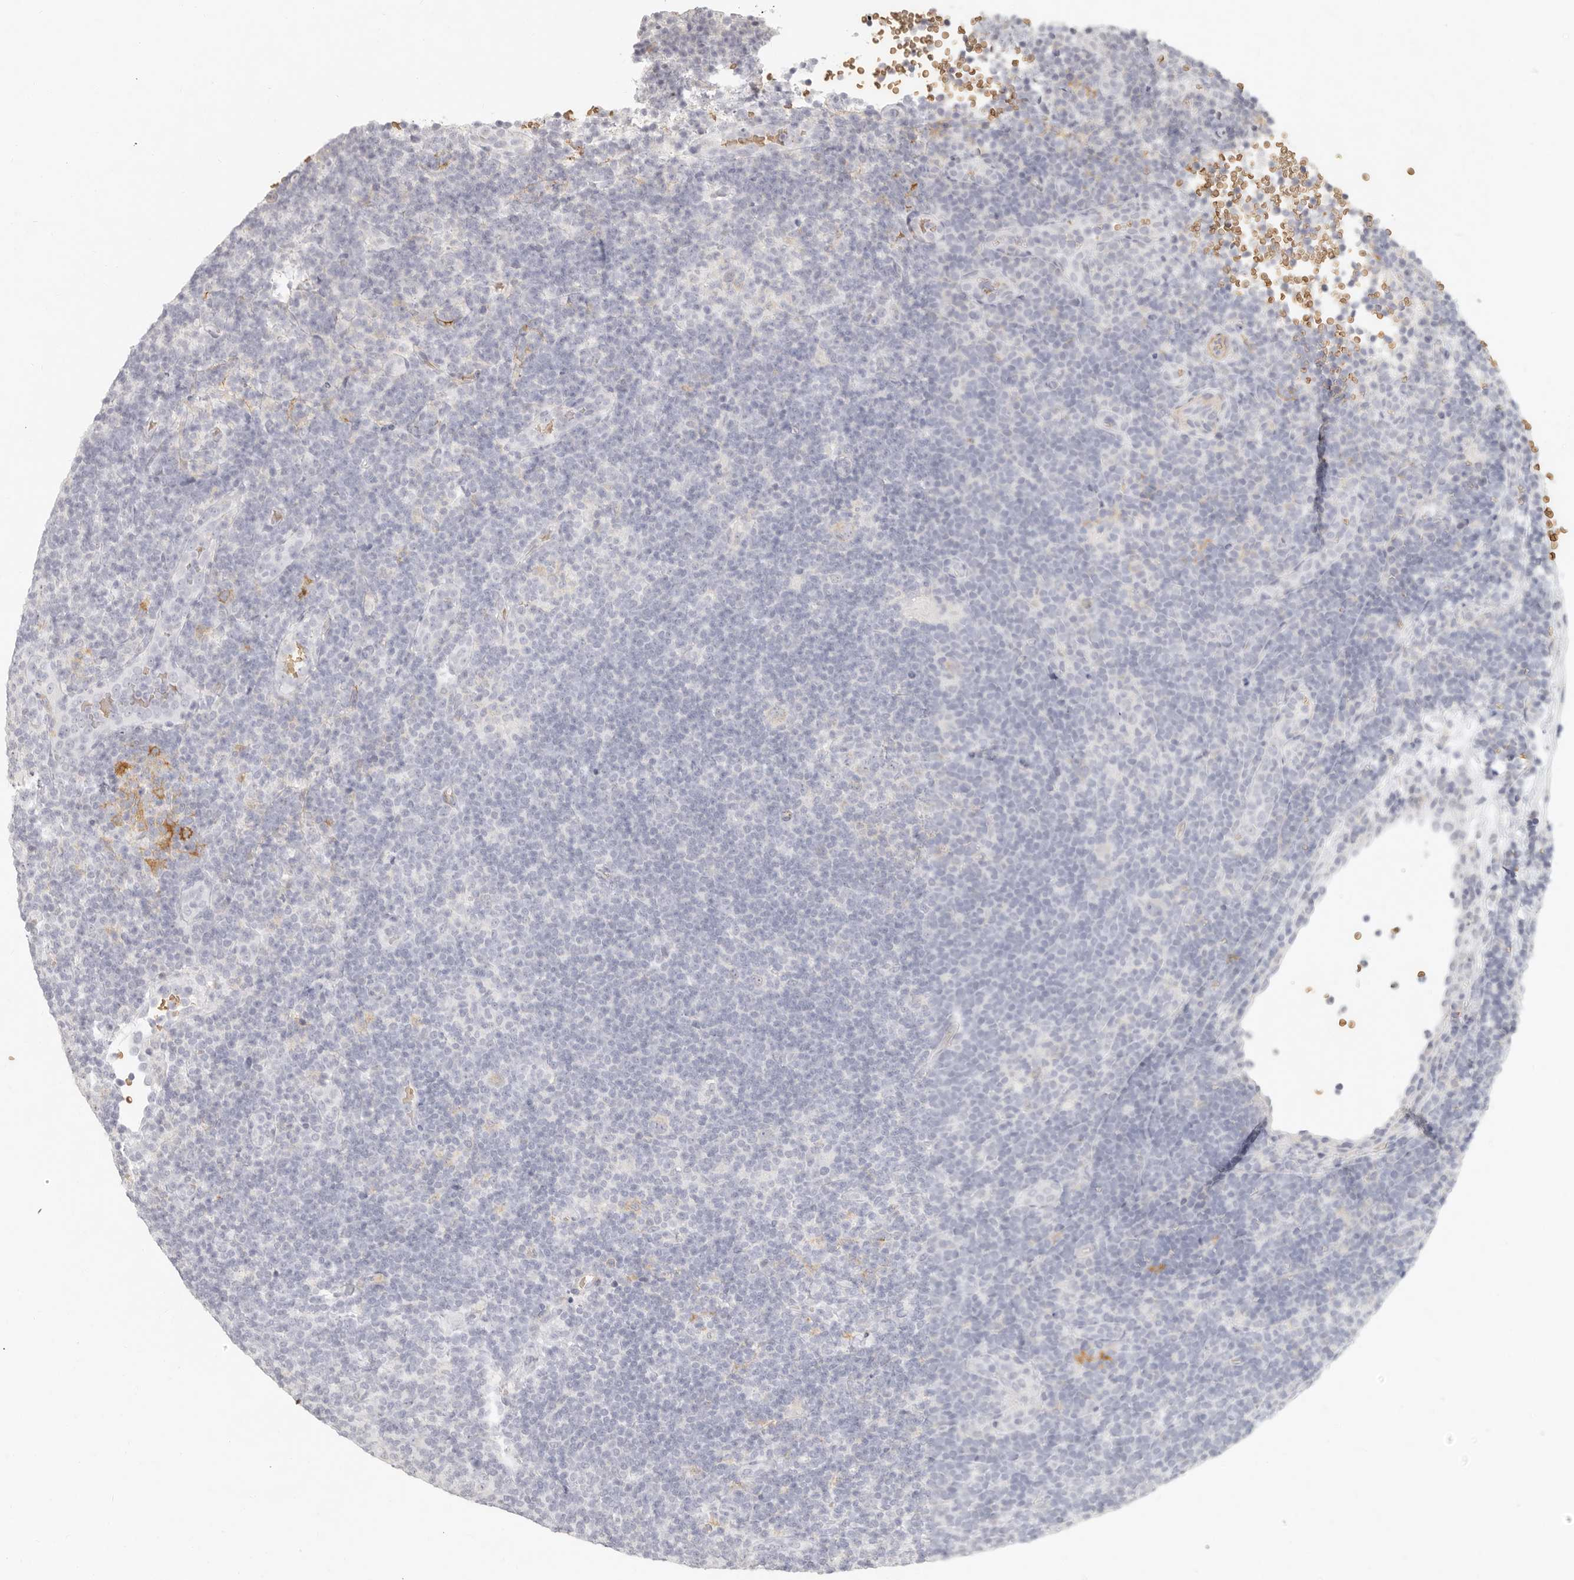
{"staining": {"intensity": "negative", "quantity": "none", "location": "none"}, "tissue": "lymphoma", "cell_type": "Tumor cells", "image_type": "cancer", "snomed": [{"axis": "morphology", "description": "Hodgkin's disease, NOS"}, {"axis": "topography", "description": "Lymph node"}], "caption": "This is an immunohistochemistry histopathology image of lymphoma. There is no positivity in tumor cells.", "gene": "NIBAN1", "patient": {"sex": "female", "age": 57}}